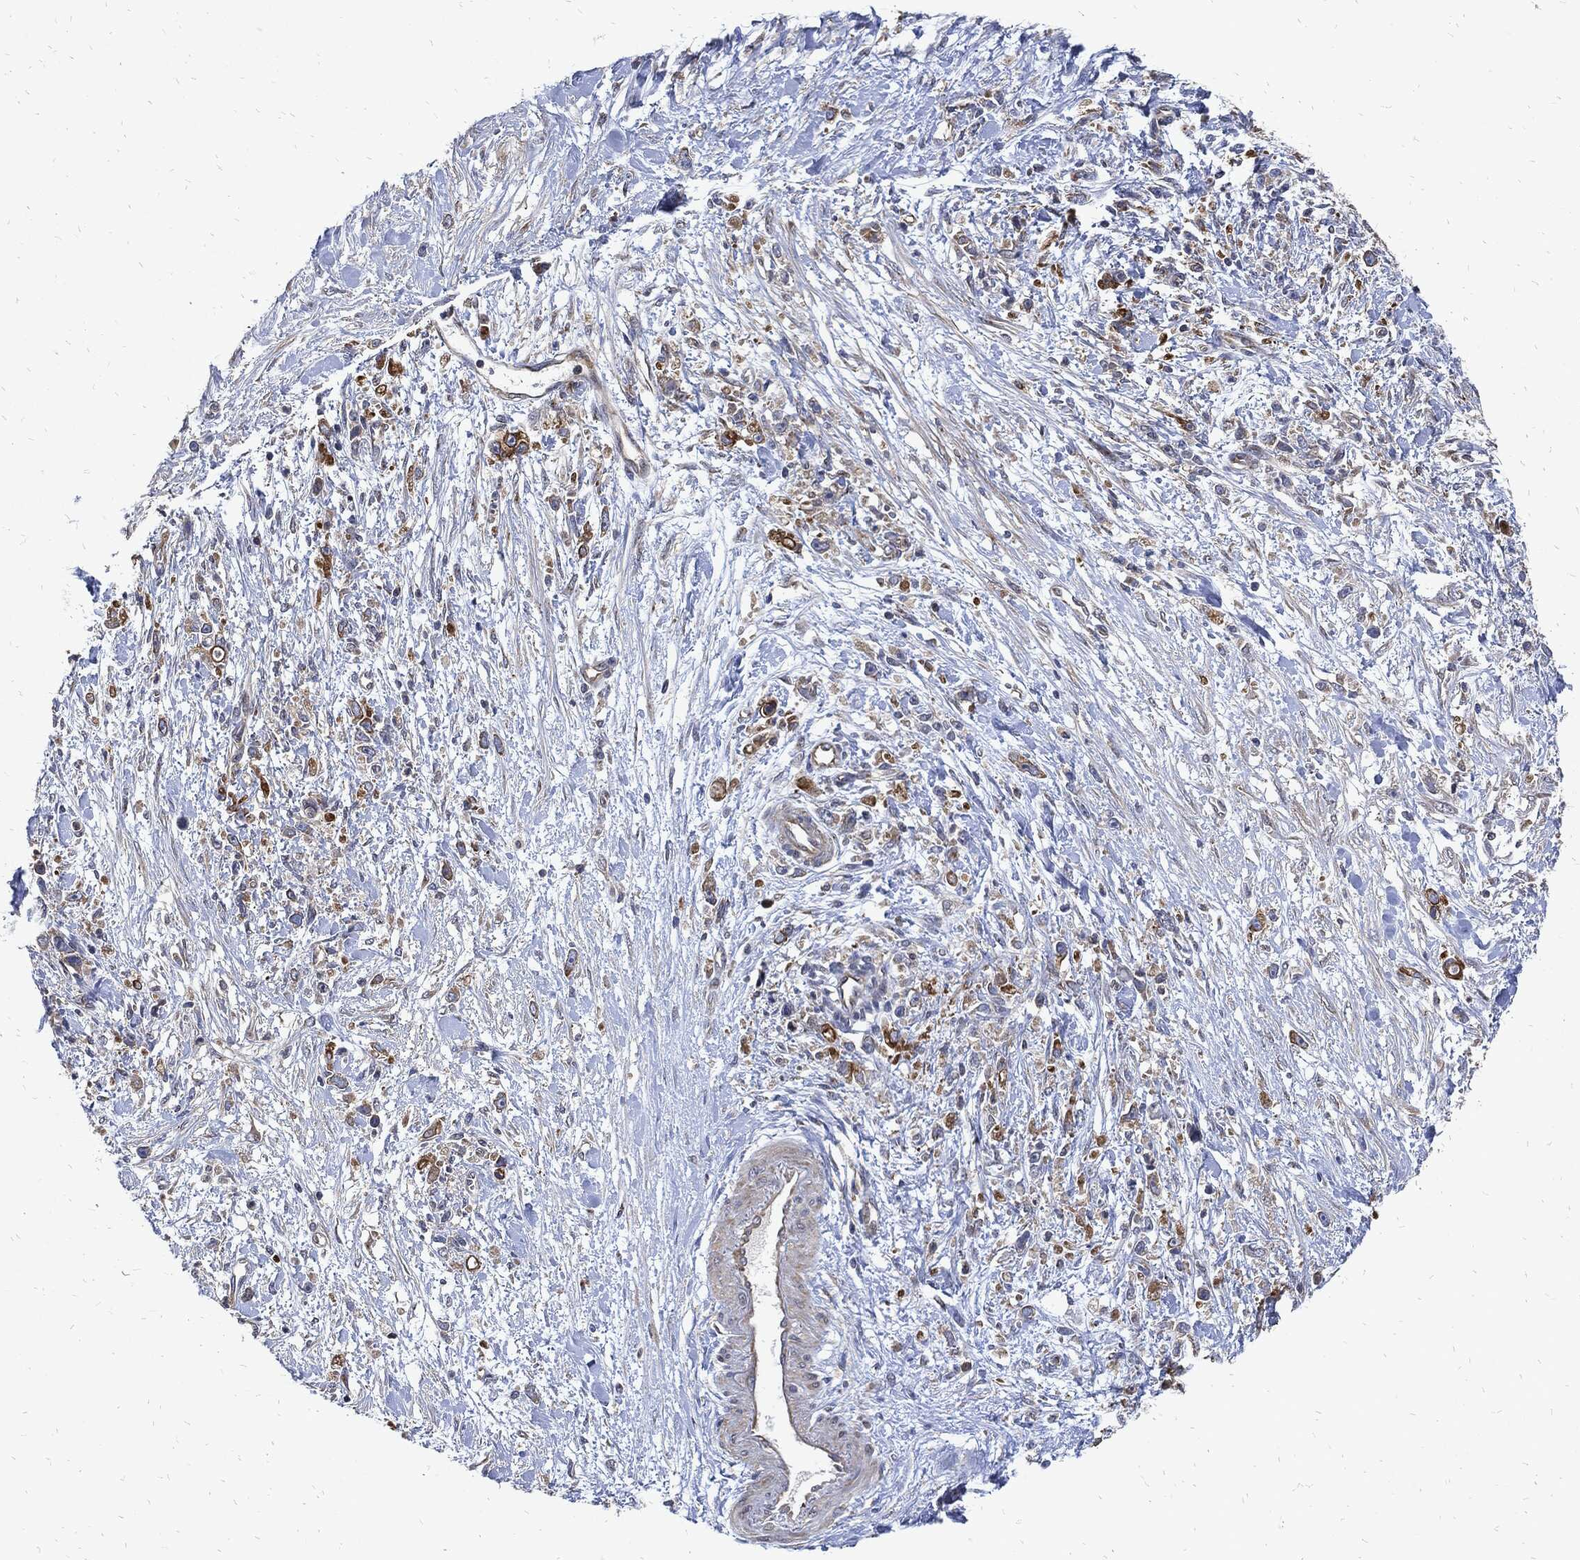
{"staining": {"intensity": "moderate", "quantity": "25%-75%", "location": "cytoplasmic/membranous"}, "tissue": "stomach cancer", "cell_type": "Tumor cells", "image_type": "cancer", "snomed": [{"axis": "morphology", "description": "Adenocarcinoma, NOS"}, {"axis": "topography", "description": "Stomach"}], "caption": "Moderate cytoplasmic/membranous expression is seen in approximately 25%-75% of tumor cells in stomach cancer.", "gene": "DCTN1", "patient": {"sex": "female", "age": 59}}